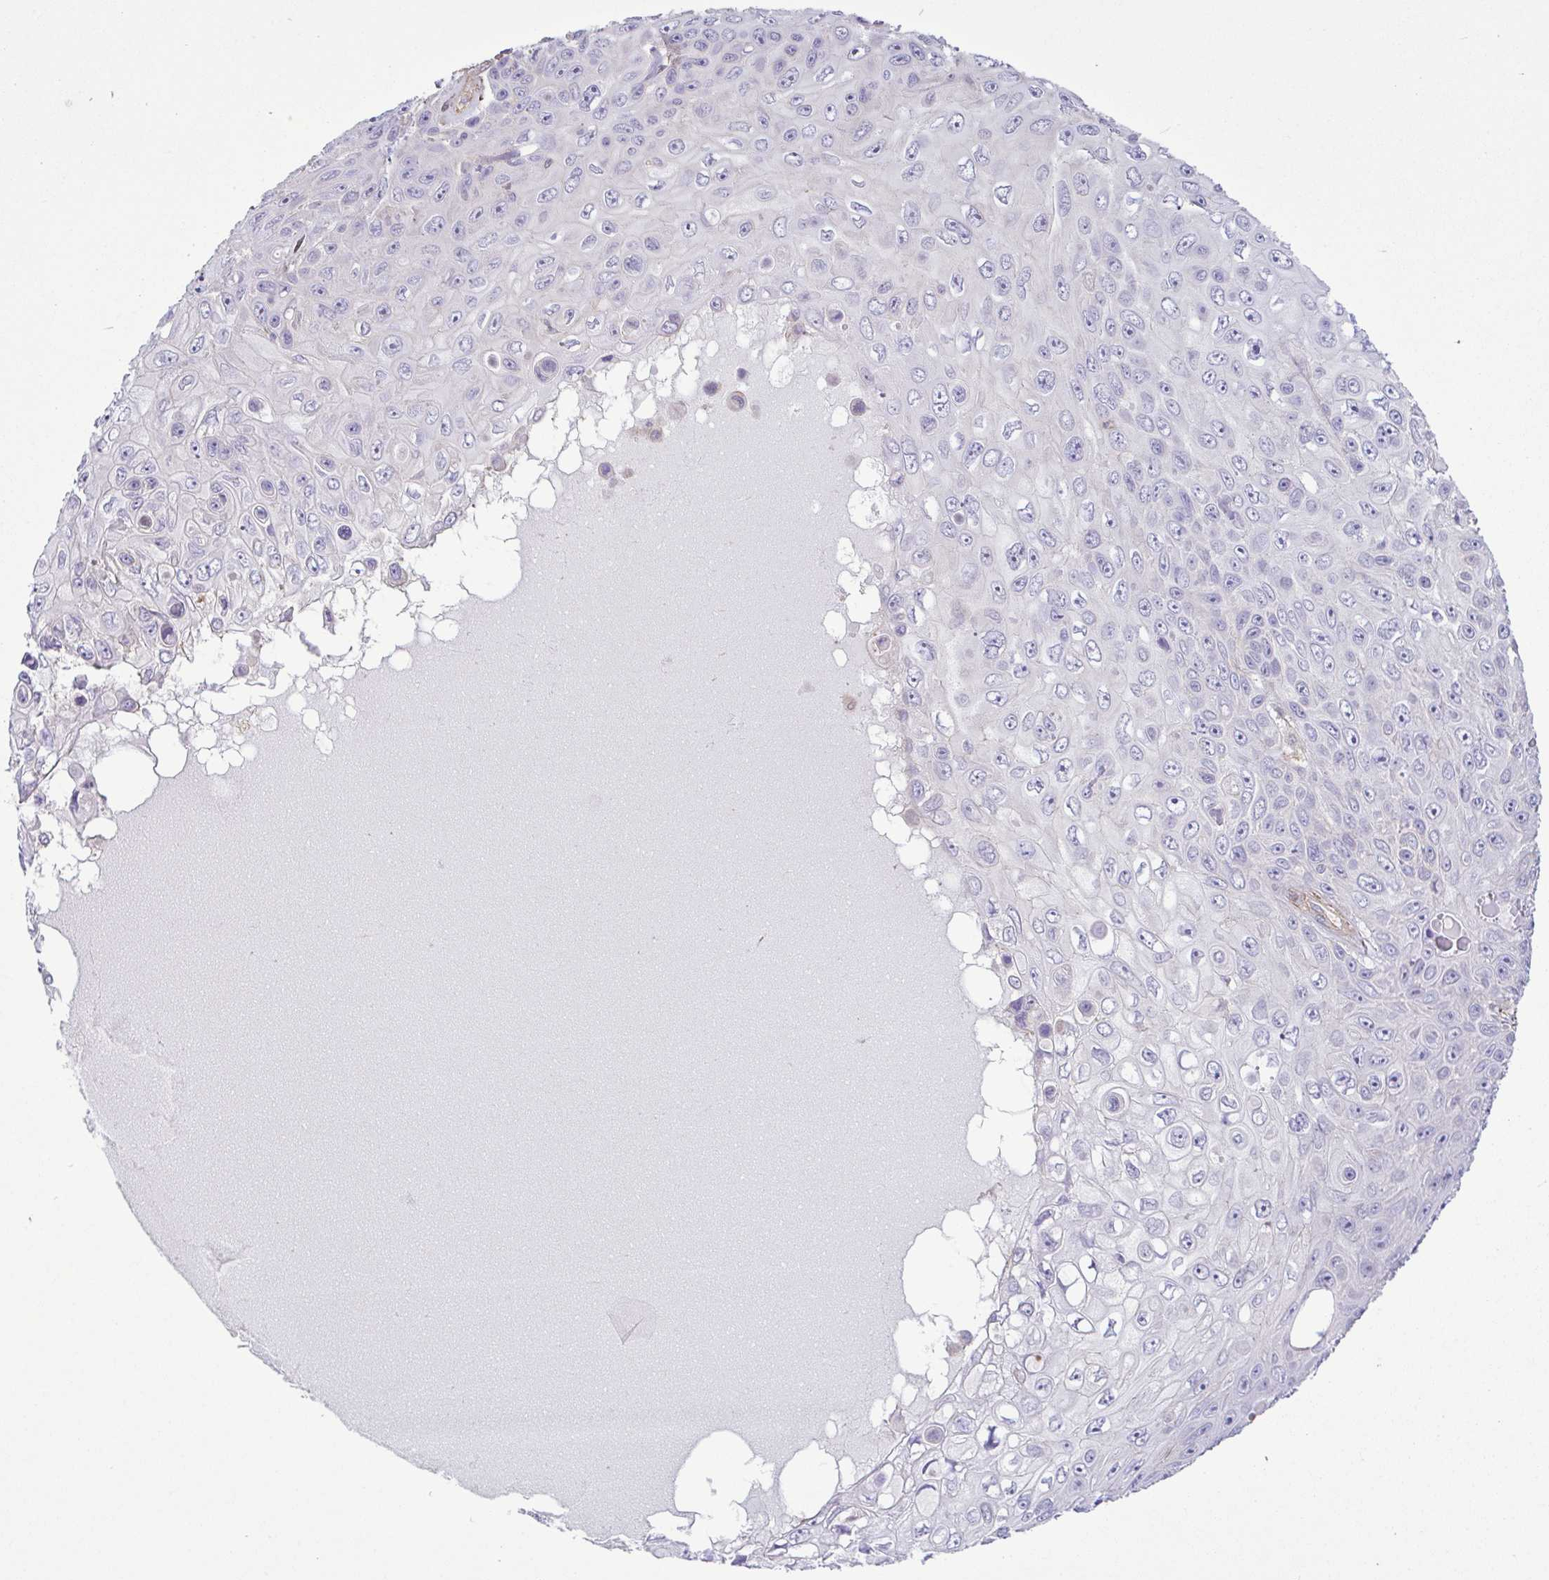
{"staining": {"intensity": "negative", "quantity": "none", "location": "none"}, "tissue": "skin cancer", "cell_type": "Tumor cells", "image_type": "cancer", "snomed": [{"axis": "morphology", "description": "Squamous cell carcinoma, NOS"}, {"axis": "topography", "description": "Skin"}], "caption": "IHC of skin cancer (squamous cell carcinoma) shows no expression in tumor cells.", "gene": "PLCD4", "patient": {"sex": "male", "age": 82}}